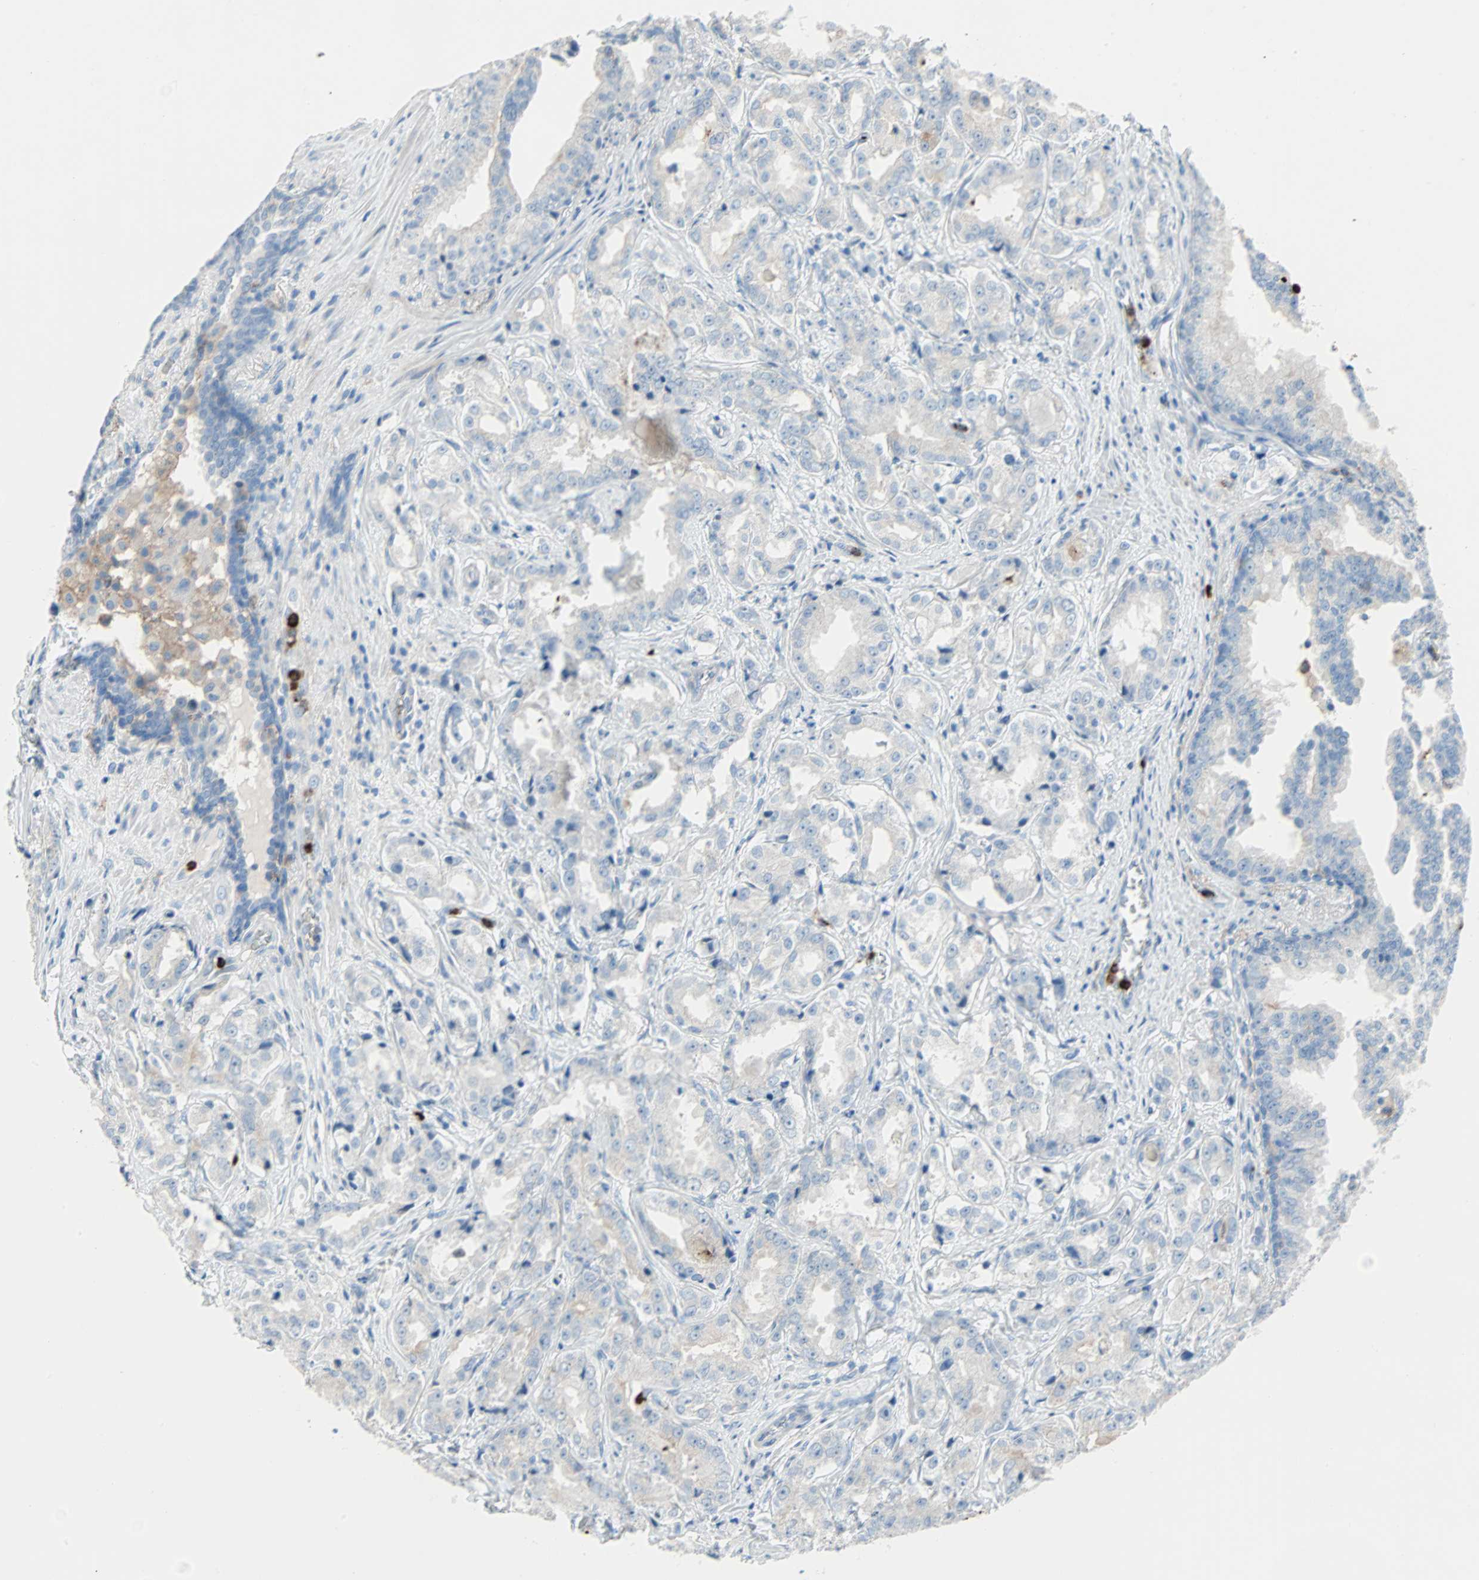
{"staining": {"intensity": "negative", "quantity": "none", "location": "none"}, "tissue": "prostate cancer", "cell_type": "Tumor cells", "image_type": "cancer", "snomed": [{"axis": "morphology", "description": "Adenocarcinoma, High grade"}, {"axis": "topography", "description": "Prostate"}], "caption": "Protein analysis of prostate adenocarcinoma (high-grade) reveals no significant positivity in tumor cells.", "gene": "CLEC4A", "patient": {"sex": "male", "age": 73}}